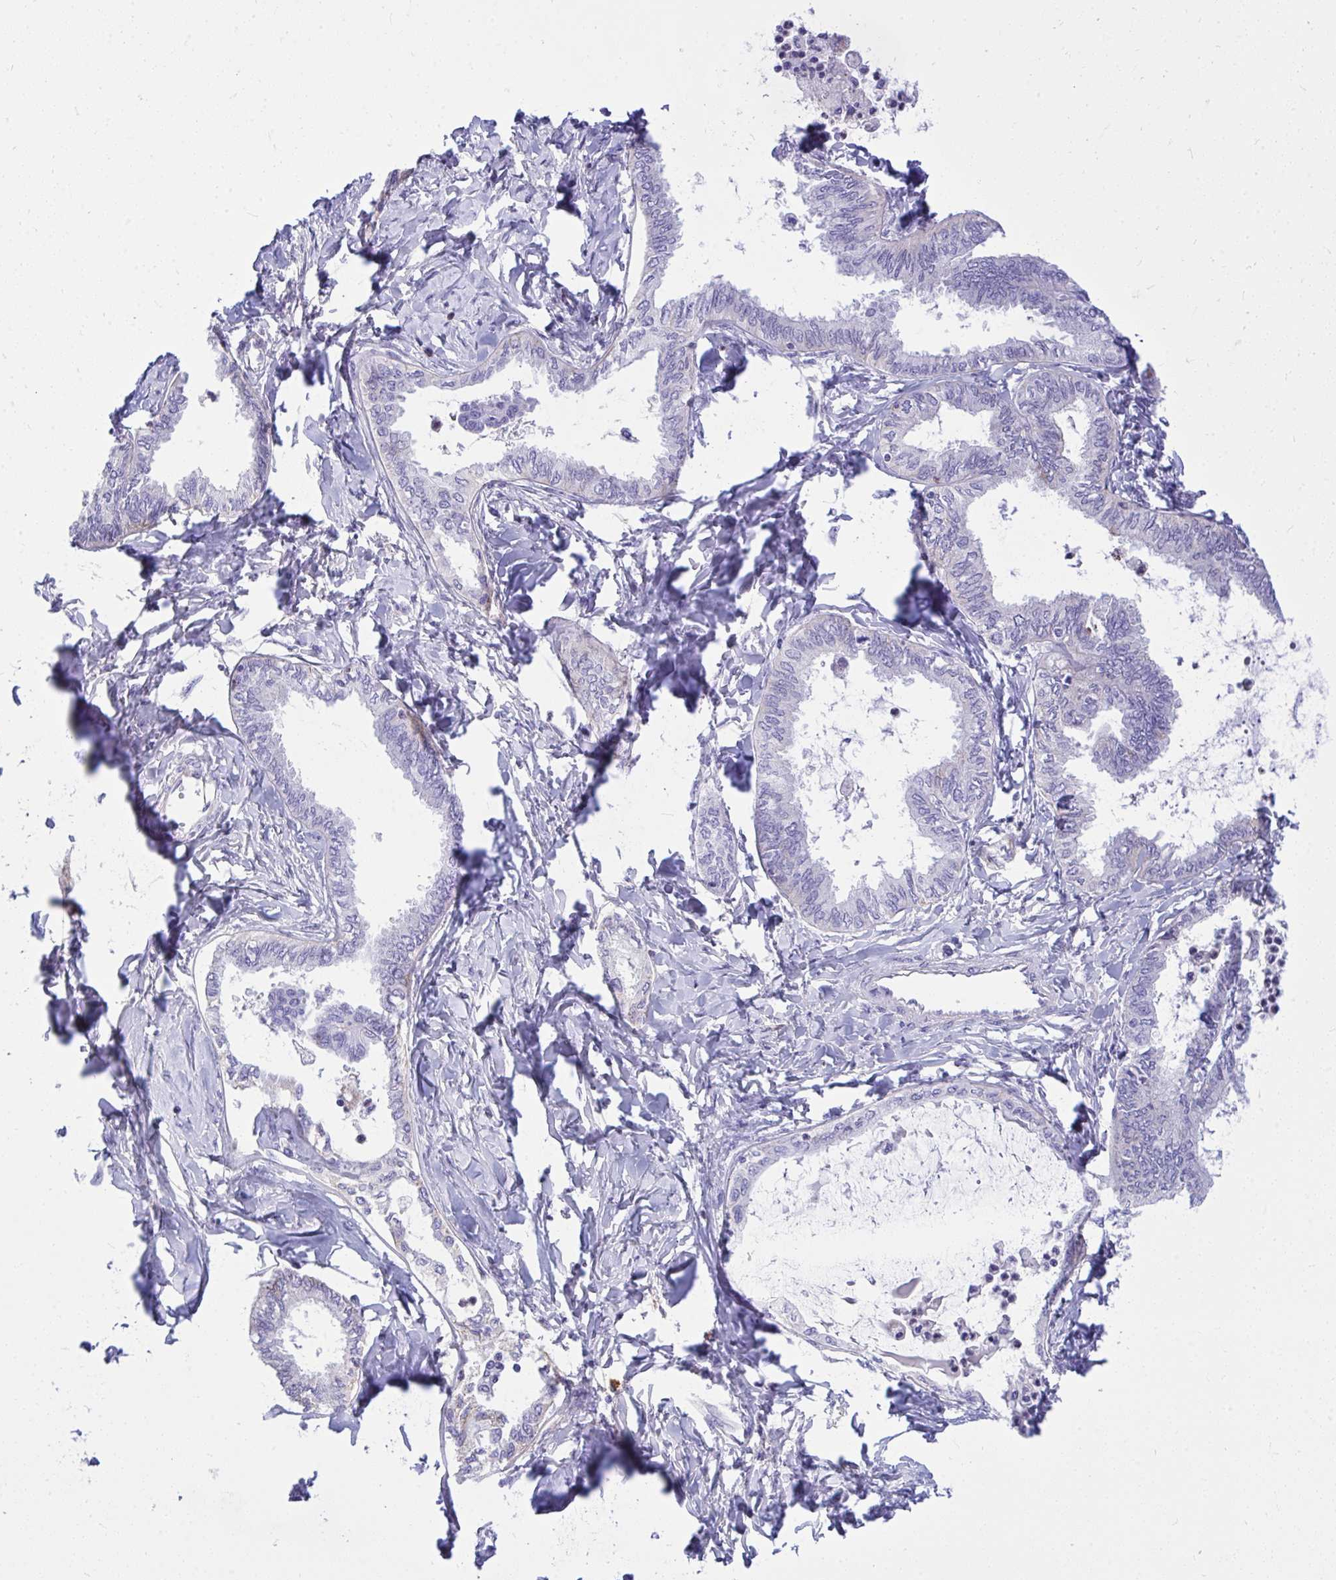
{"staining": {"intensity": "negative", "quantity": "none", "location": "none"}, "tissue": "ovarian cancer", "cell_type": "Tumor cells", "image_type": "cancer", "snomed": [{"axis": "morphology", "description": "Carcinoma, endometroid"}, {"axis": "topography", "description": "Ovary"}], "caption": "The image reveals no significant positivity in tumor cells of ovarian cancer.", "gene": "HRG", "patient": {"sex": "female", "age": 70}}